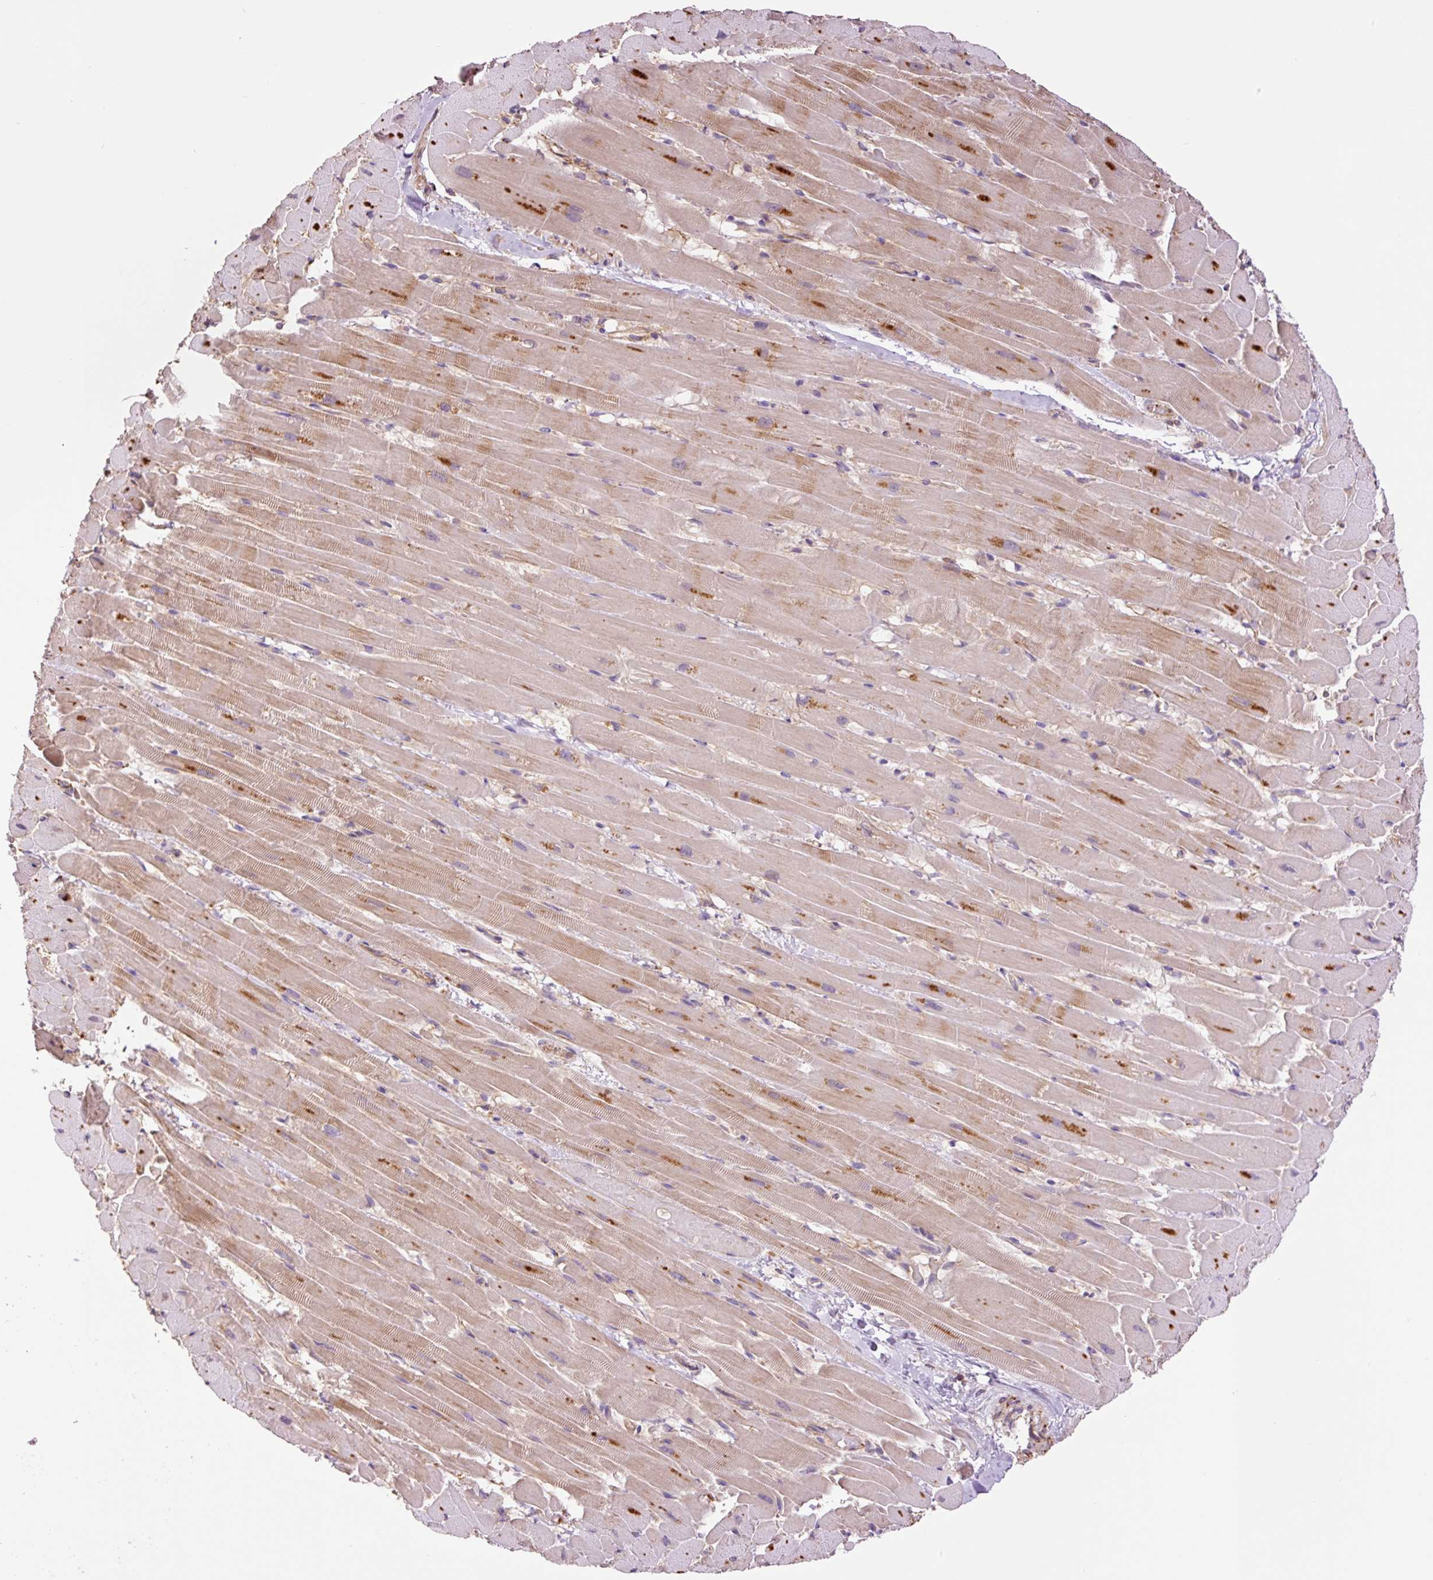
{"staining": {"intensity": "strong", "quantity": "<25%", "location": "cytoplasmic/membranous"}, "tissue": "heart muscle", "cell_type": "Cardiomyocytes", "image_type": "normal", "snomed": [{"axis": "morphology", "description": "Normal tissue, NOS"}, {"axis": "topography", "description": "Heart"}], "caption": "A micrograph of human heart muscle stained for a protein exhibits strong cytoplasmic/membranous brown staining in cardiomyocytes. (DAB (3,3'-diaminobenzidine) IHC, brown staining for protein, blue staining for nuclei).", "gene": "PCK2", "patient": {"sex": "male", "age": 37}}